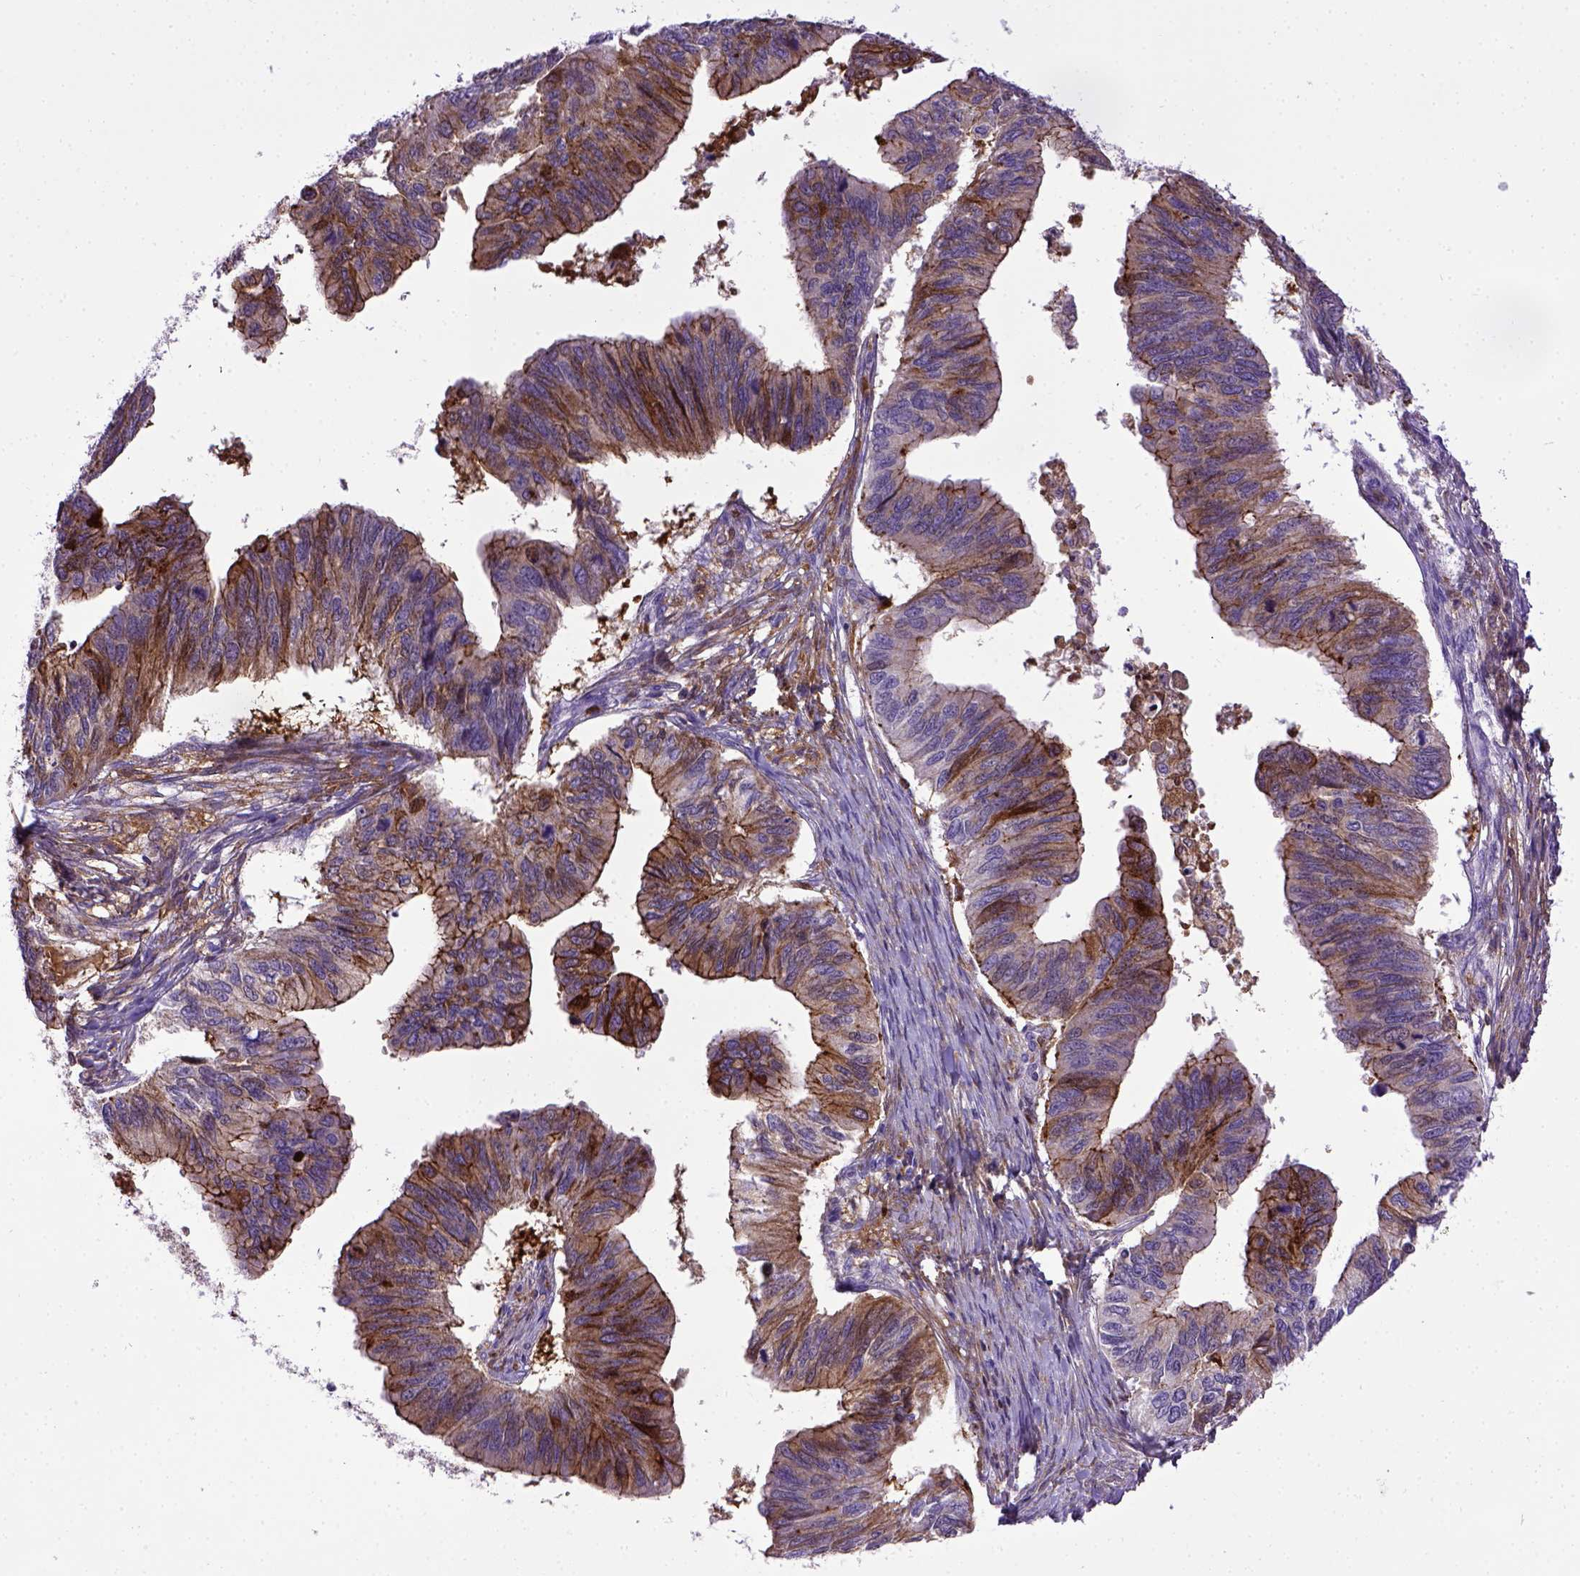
{"staining": {"intensity": "strong", "quantity": "25%-75%", "location": "cytoplasmic/membranous"}, "tissue": "ovarian cancer", "cell_type": "Tumor cells", "image_type": "cancer", "snomed": [{"axis": "morphology", "description": "Cystadenocarcinoma, mucinous, NOS"}, {"axis": "topography", "description": "Ovary"}], "caption": "Immunohistochemical staining of ovarian cancer demonstrates strong cytoplasmic/membranous protein staining in about 25%-75% of tumor cells.", "gene": "CDH1", "patient": {"sex": "female", "age": 76}}